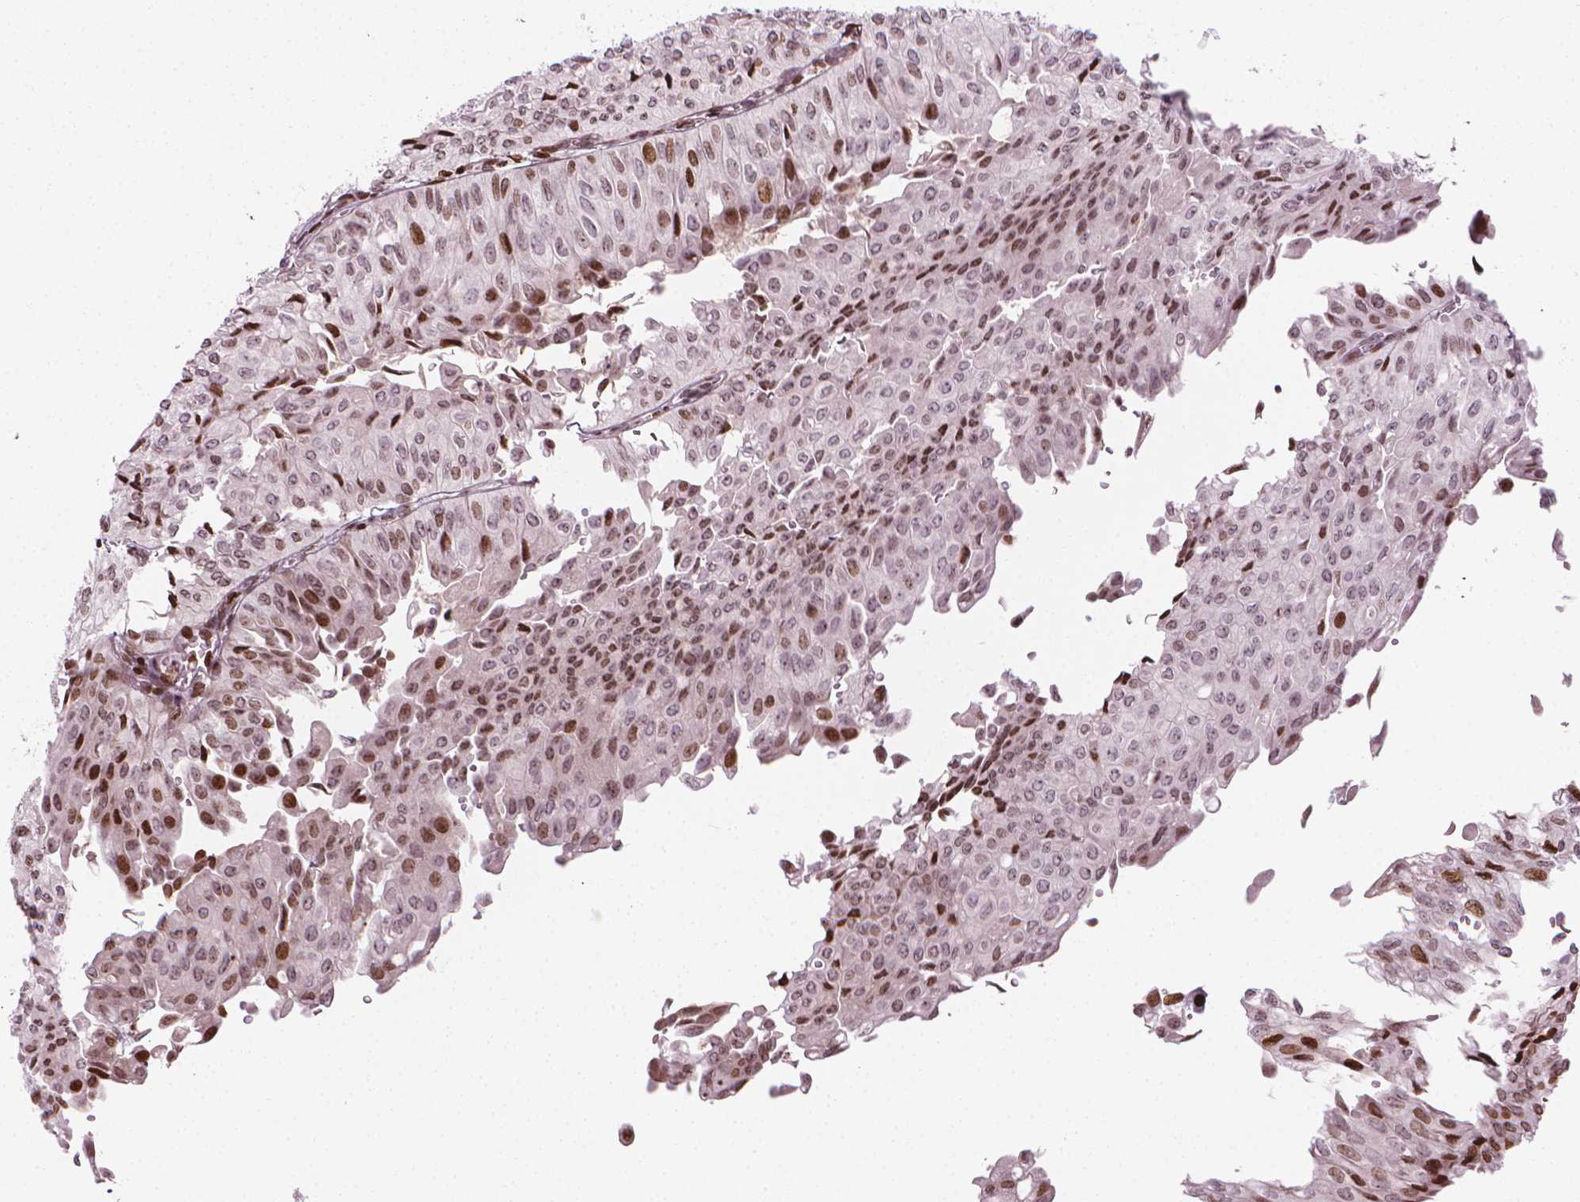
{"staining": {"intensity": "moderate", "quantity": "25%-75%", "location": "nuclear"}, "tissue": "urothelial cancer", "cell_type": "Tumor cells", "image_type": "cancer", "snomed": [{"axis": "morphology", "description": "Urothelial carcinoma, NOS"}, {"axis": "topography", "description": "Urinary bladder"}], "caption": "DAB immunohistochemical staining of urothelial cancer shows moderate nuclear protein positivity in approximately 25%-75% of tumor cells.", "gene": "PIP4K2A", "patient": {"sex": "male", "age": 62}}